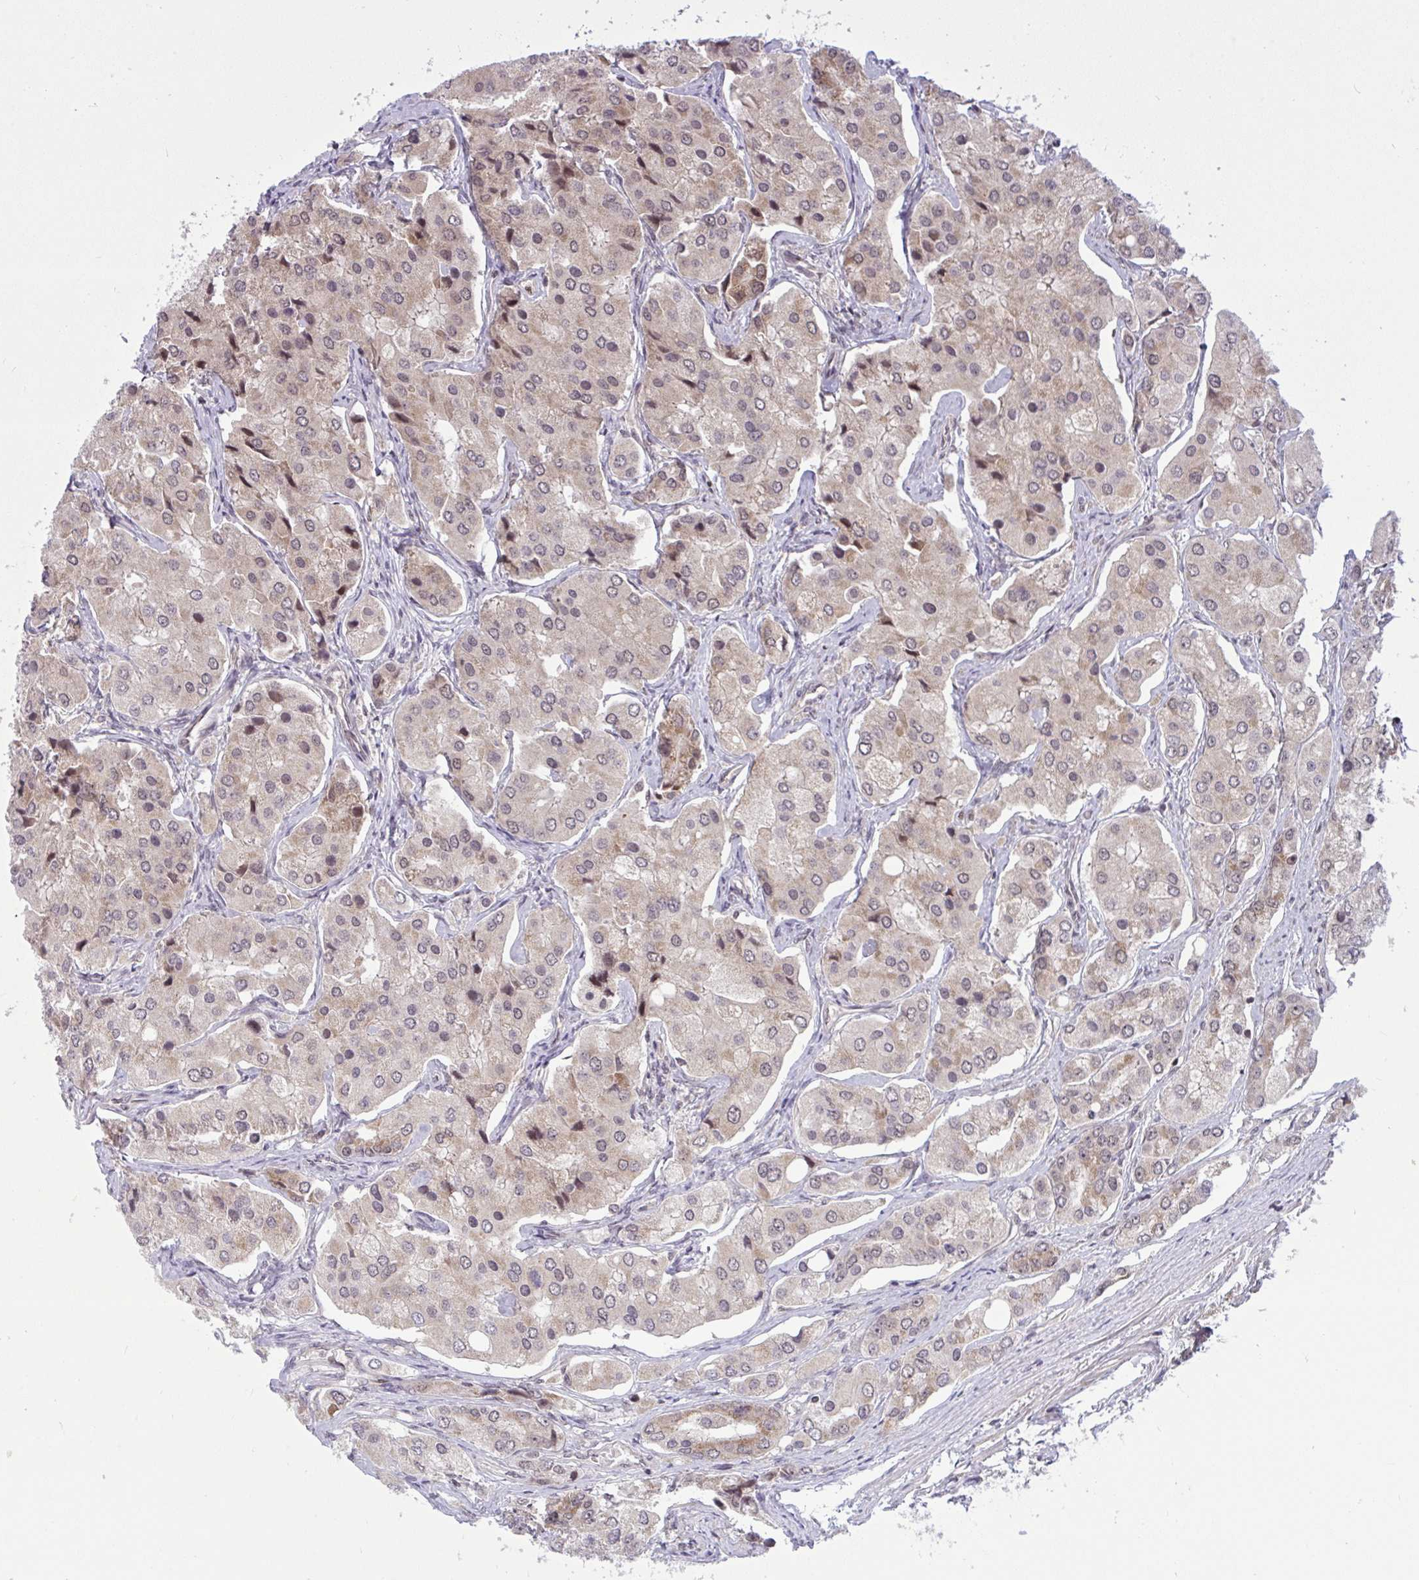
{"staining": {"intensity": "weak", "quantity": ">75%", "location": "cytoplasmic/membranous,nuclear"}, "tissue": "prostate cancer", "cell_type": "Tumor cells", "image_type": "cancer", "snomed": [{"axis": "morphology", "description": "Adenocarcinoma, Low grade"}, {"axis": "topography", "description": "Prostate"}], "caption": "Low-grade adenocarcinoma (prostate) tissue displays weak cytoplasmic/membranous and nuclear expression in about >75% of tumor cells, visualized by immunohistochemistry.", "gene": "KLF2", "patient": {"sex": "male", "age": 69}}